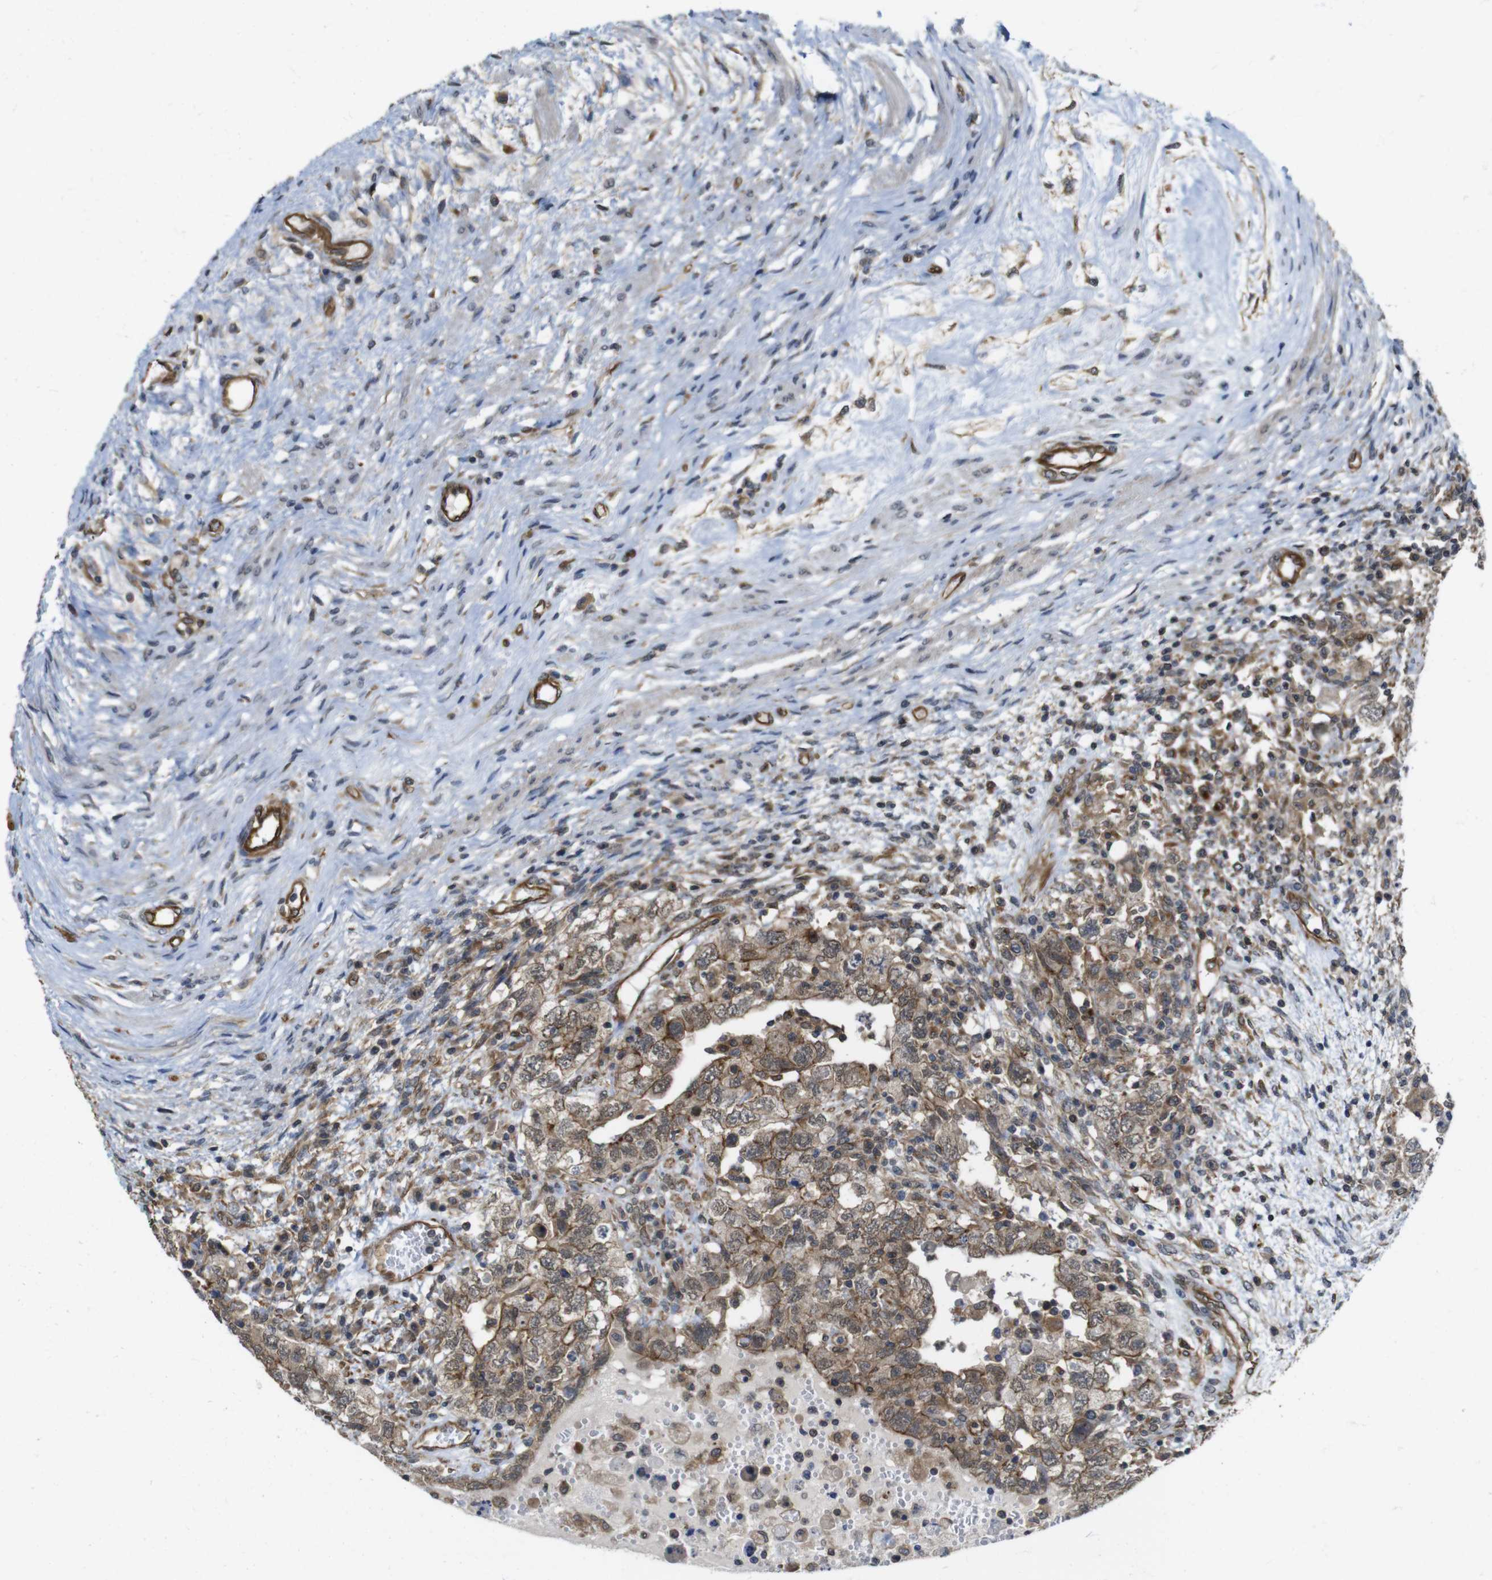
{"staining": {"intensity": "moderate", "quantity": ">75%", "location": "cytoplasmic/membranous"}, "tissue": "testis cancer", "cell_type": "Tumor cells", "image_type": "cancer", "snomed": [{"axis": "morphology", "description": "Carcinoma, Embryonal, NOS"}, {"axis": "topography", "description": "Testis"}], "caption": "Protein expression by immunohistochemistry (IHC) displays moderate cytoplasmic/membranous staining in about >75% of tumor cells in testis cancer (embryonal carcinoma). (Stains: DAB (3,3'-diaminobenzidine) in brown, nuclei in blue, Microscopy: brightfield microscopy at high magnification).", "gene": "ZDHHC5", "patient": {"sex": "male", "age": 26}}